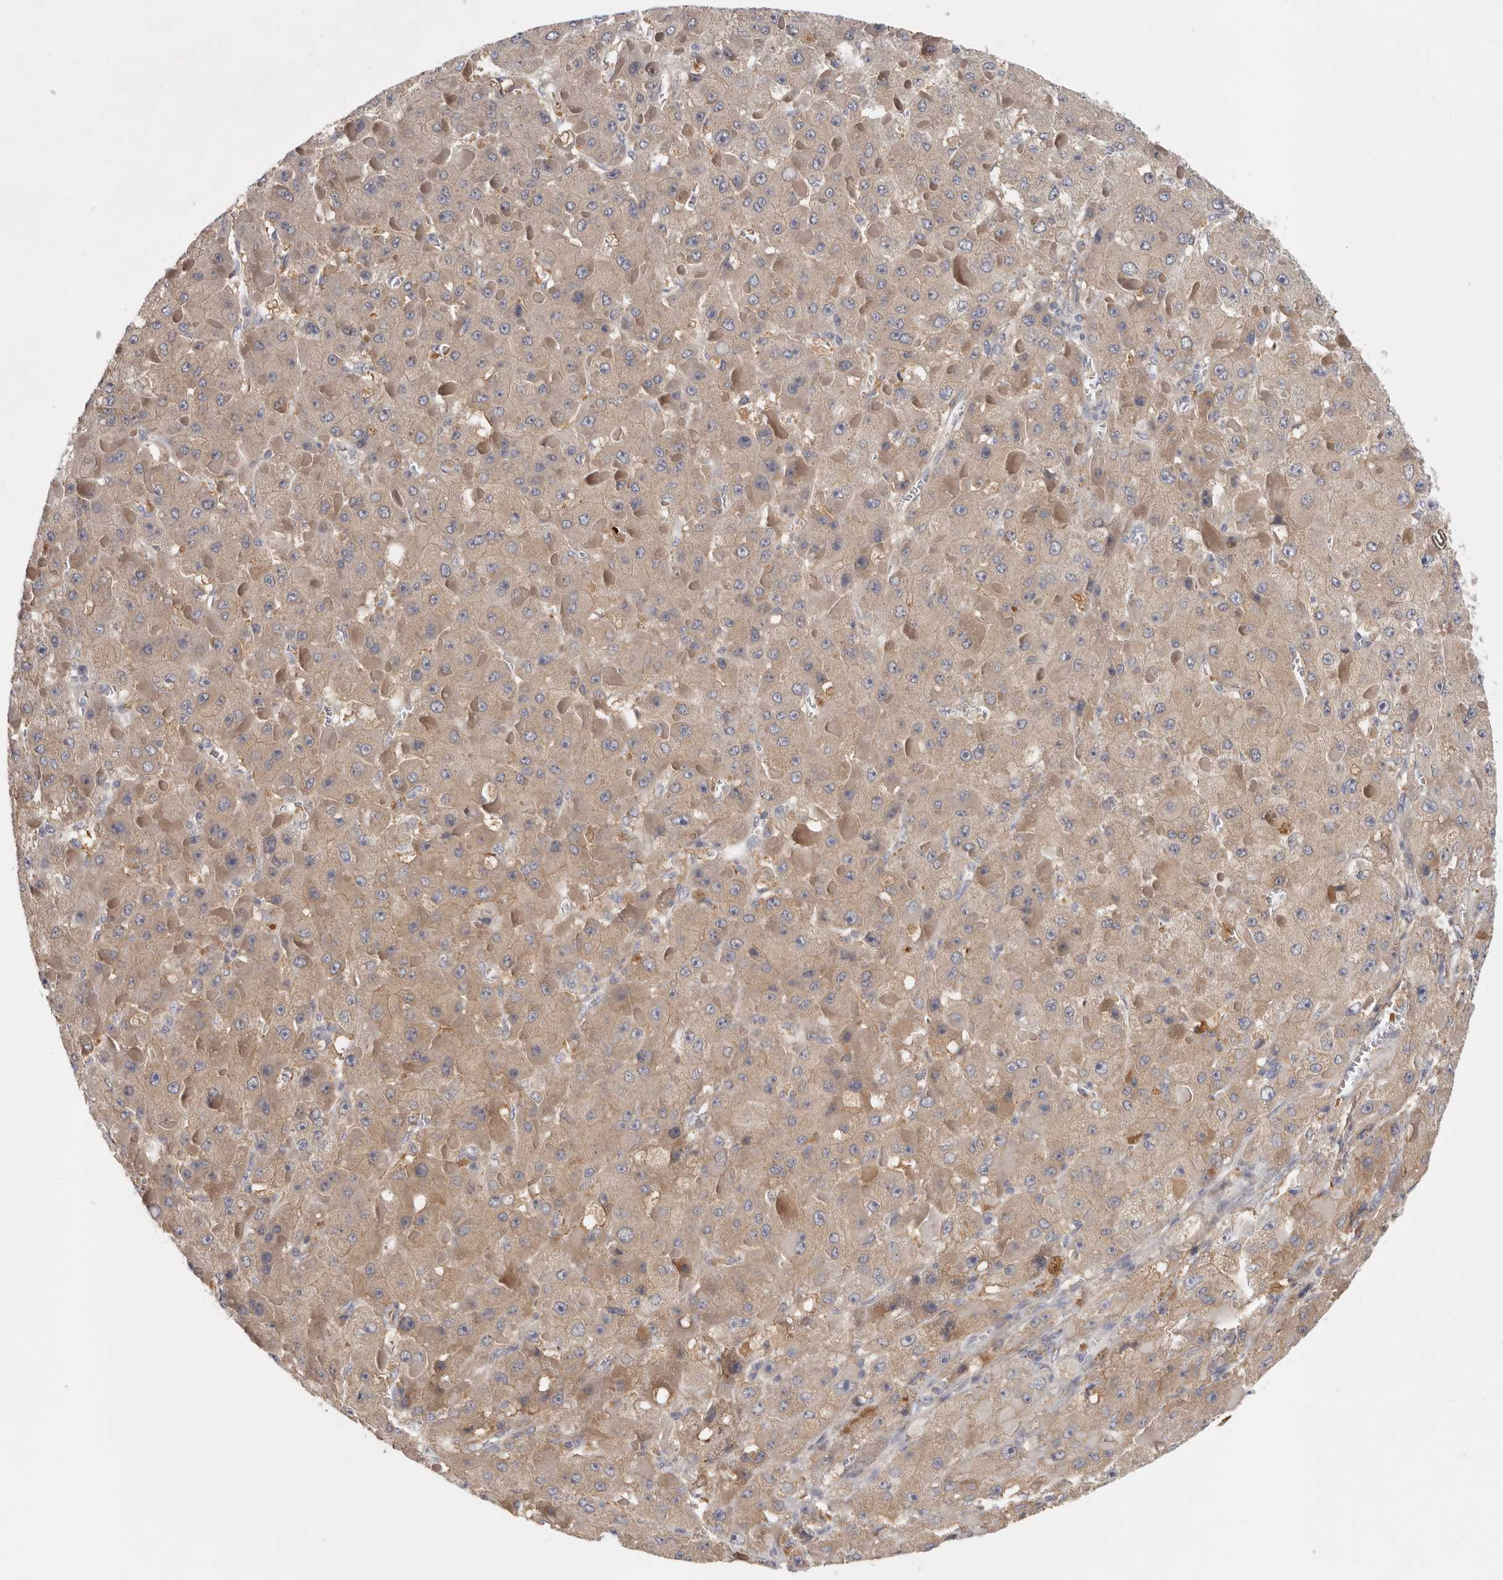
{"staining": {"intensity": "weak", "quantity": ">75%", "location": "cytoplasmic/membranous"}, "tissue": "liver cancer", "cell_type": "Tumor cells", "image_type": "cancer", "snomed": [{"axis": "morphology", "description": "Carcinoma, Hepatocellular, NOS"}, {"axis": "topography", "description": "Liver"}], "caption": "This is a micrograph of immunohistochemistry staining of liver cancer, which shows weak expression in the cytoplasmic/membranous of tumor cells.", "gene": "CFAP298", "patient": {"sex": "female", "age": 73}}